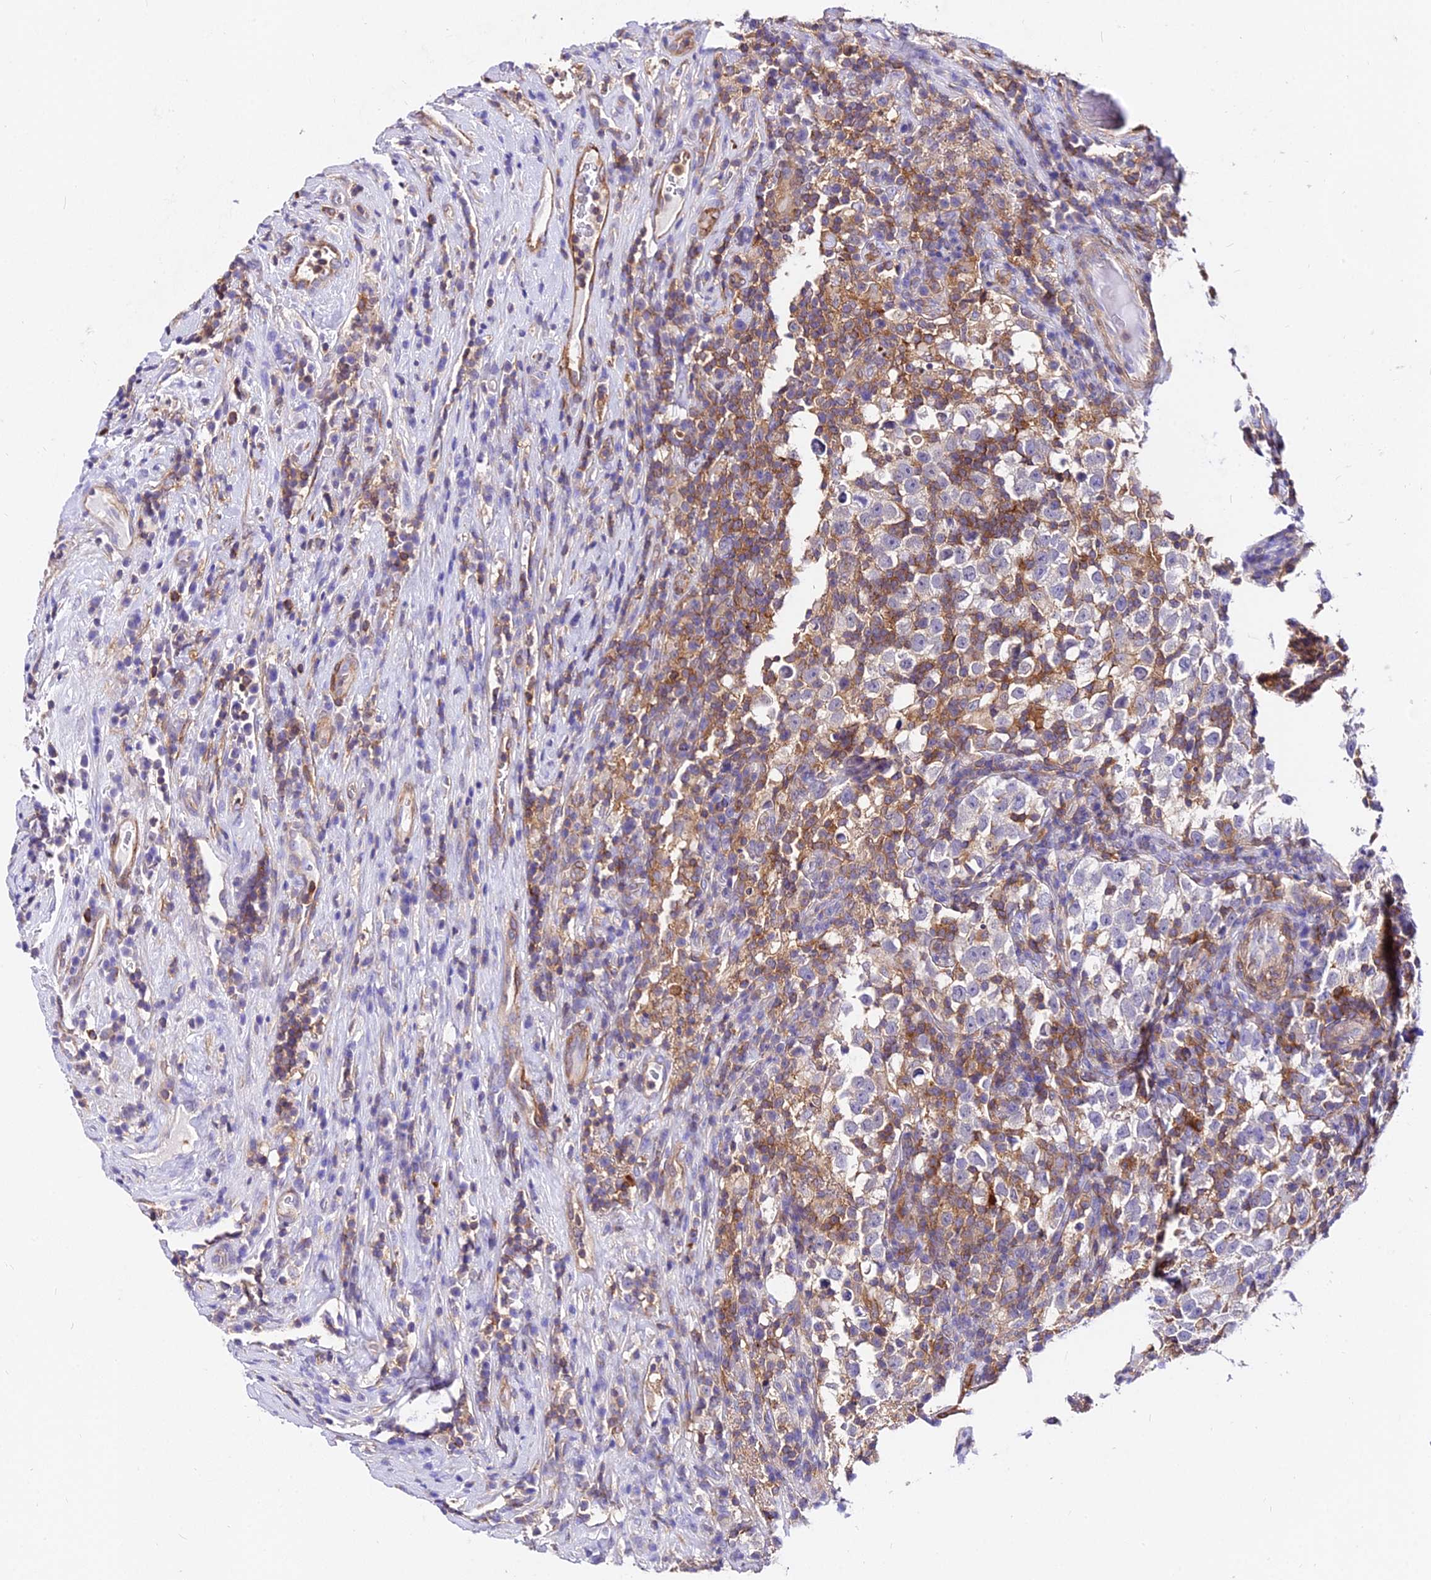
{"staining": {"intensity": "negative", "quantity": "none", "location": "none"}, "tissue": "testis cancer", "cell_type": "Tumor cells", "image_type": "cancer", "snomed": [{"axis": "morphology", "description": "Normal tissue, NOS"}, {"axis": "morphology", "description": "Seminoma, NOS"}, {"axis": "topography", "description": "Testis"}], "caption": "Photomicrograph shows no protein positivity in tumor cells of testis cancer tissue. (DAB immunohistochemistry, high magnification).", "gene": "CSRP1", "patient": {"sex": "male", "age": 43}}